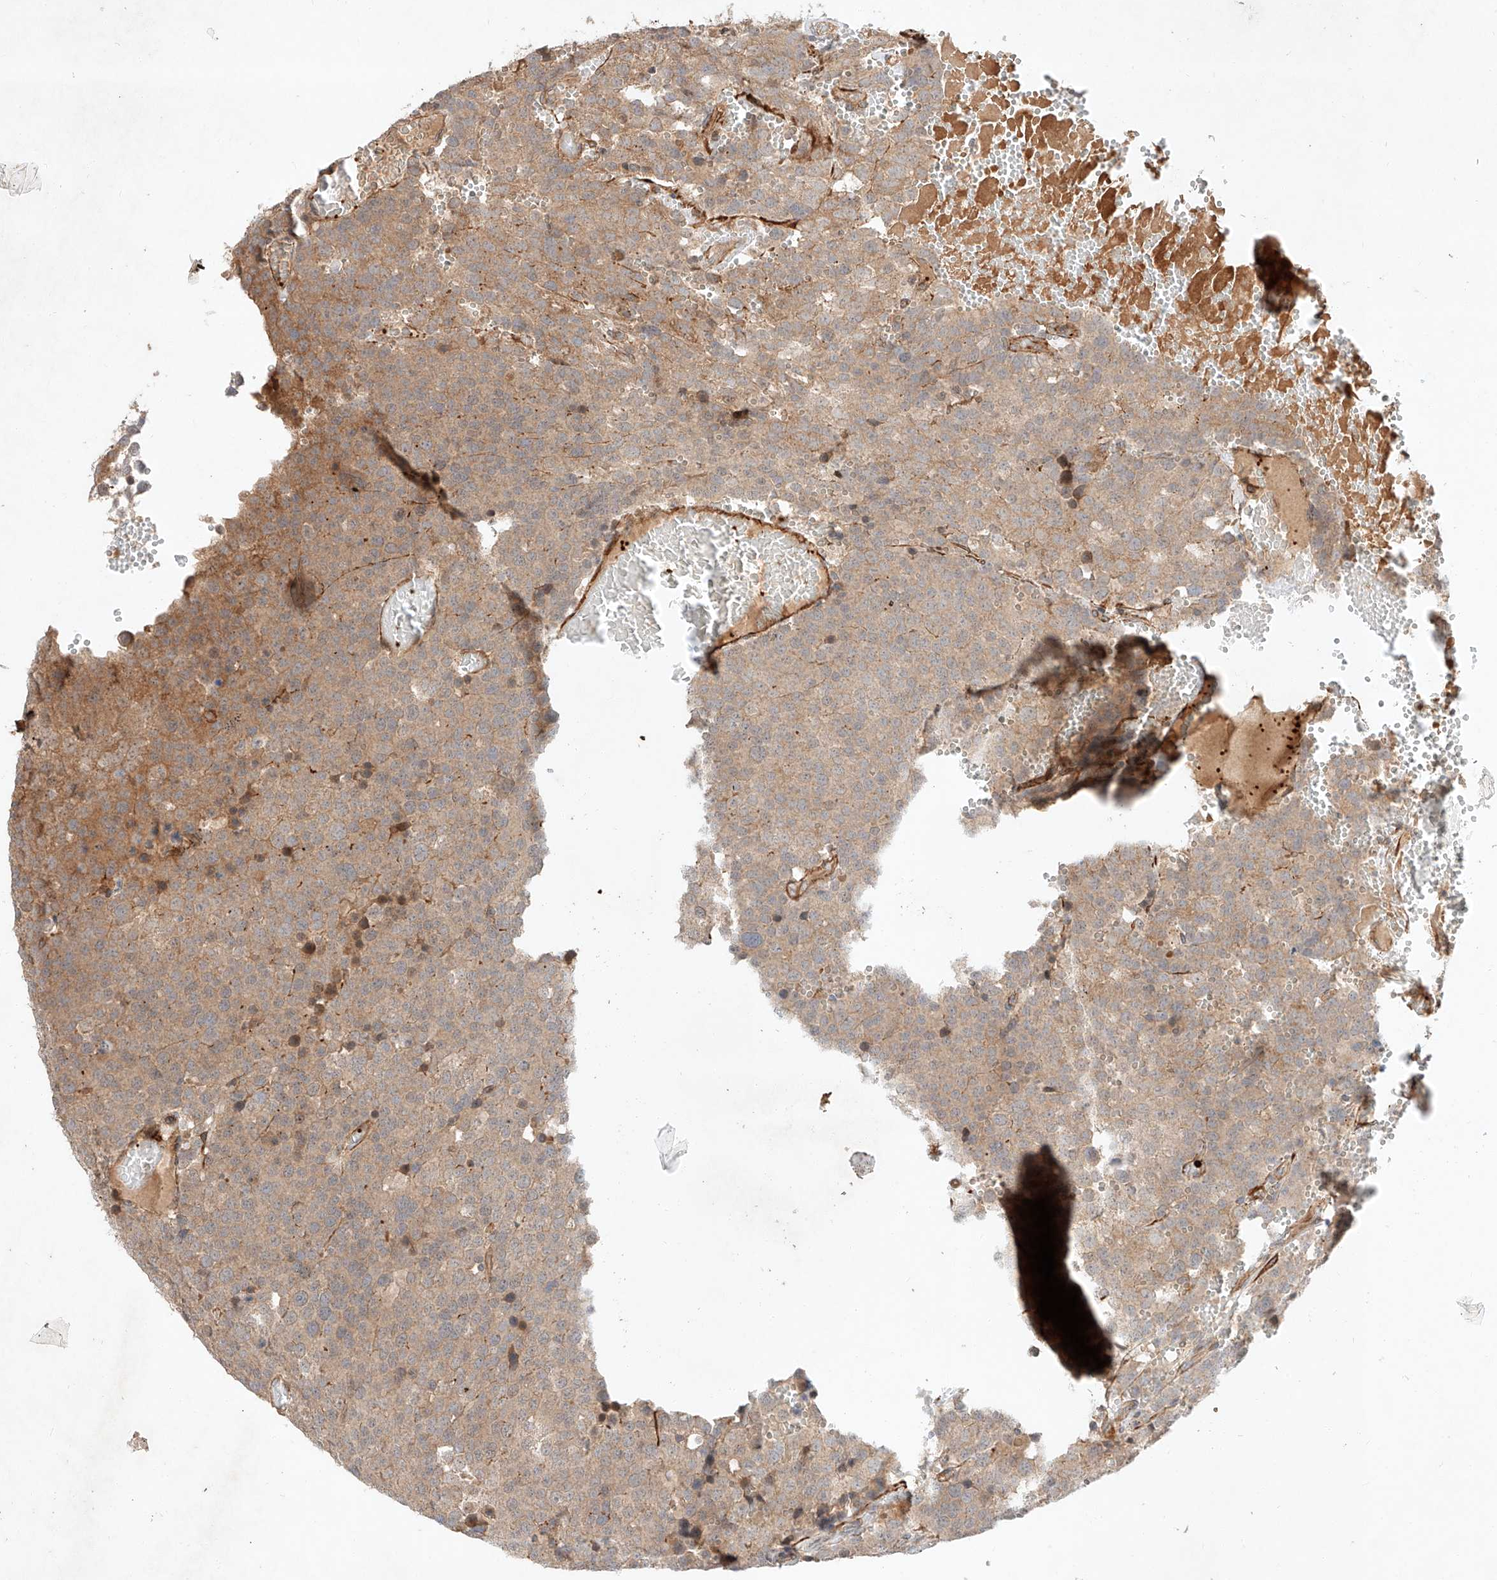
{"staining": {"intensity": "moderate", "quantity": "<25%", "location": "cytoplasmic/membranous"}, "tissue": "testis cancer", "cell_type": "Tumor cells", "image_type": "cancer", "snomed": [{"axis": "morphology", "description": "Seminoma, NOS"}, {"axis": "topography", "description": "Testis"}], "caption": "There is low levels of moderate cytoplasmic/membranous positivity in tumor cells of testis cancer (seminoma), as demonstrated by immunohistochemical staining (brown color).", "gene": "ARHGAP33", "patient": {"sex": "male", "age": 71}}